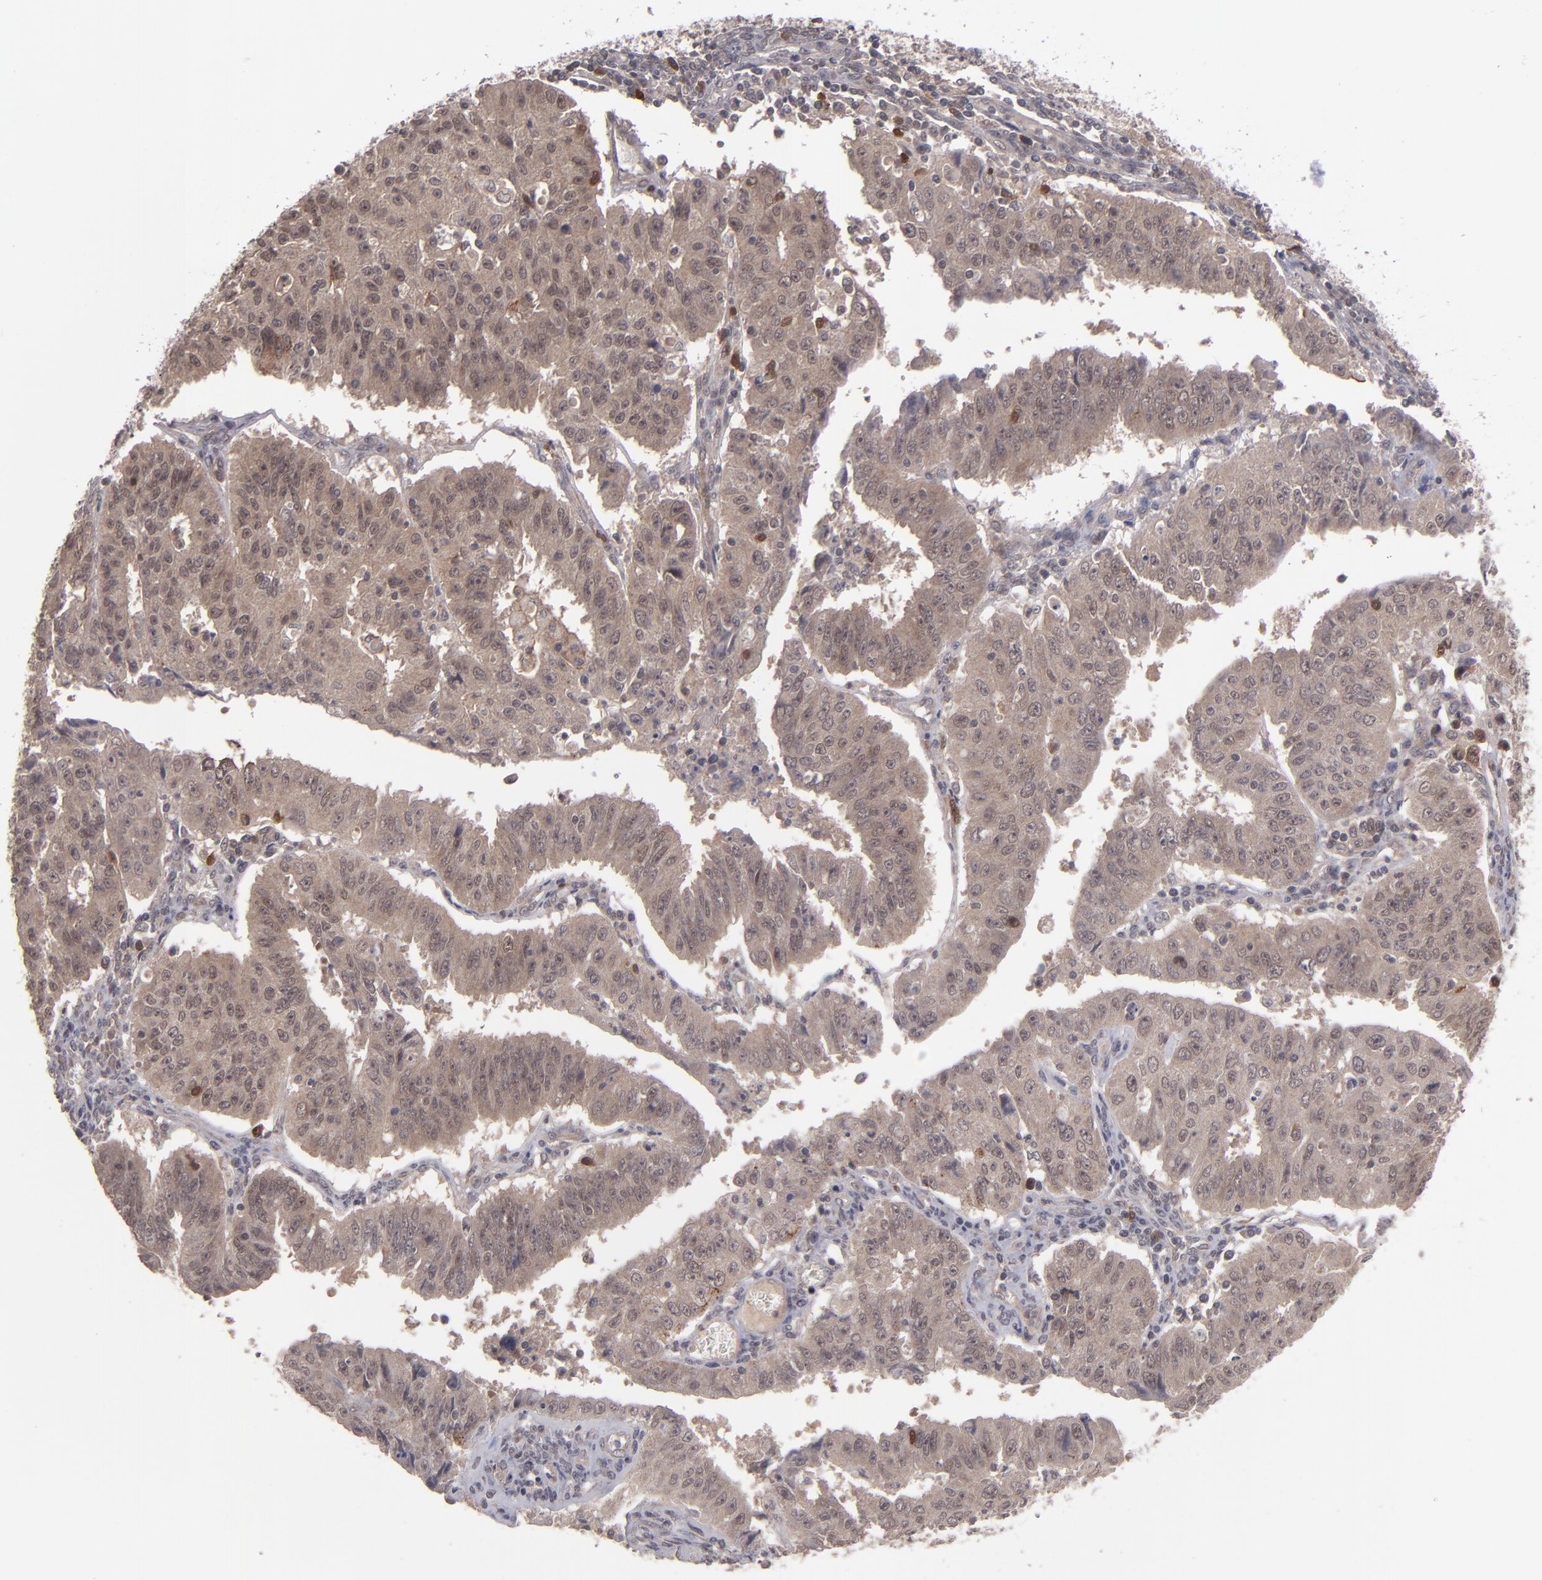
{"staining": {"intensity": "moderate", "quantity": ">75%", "location": "cytoplasmic/membranous"}, "tissue": "endometrial cancer", "cell_type": "Tumor cells", "image_type": "cancer", "snomed": [{"axis": "morphology", "description": "Adenocarcinoma, NOS"}, {"axis": "topography", "description": "Endometrium"}], "caption": "Immunohistochemistry image of endometrial cancer stained for a protein (brown), which displays medium levels of moderate cytoplasmic/membranous expression in about >75% of tumor cells.", "gene": "TYMS", "patient": {"sex": "female", "age": 42}}